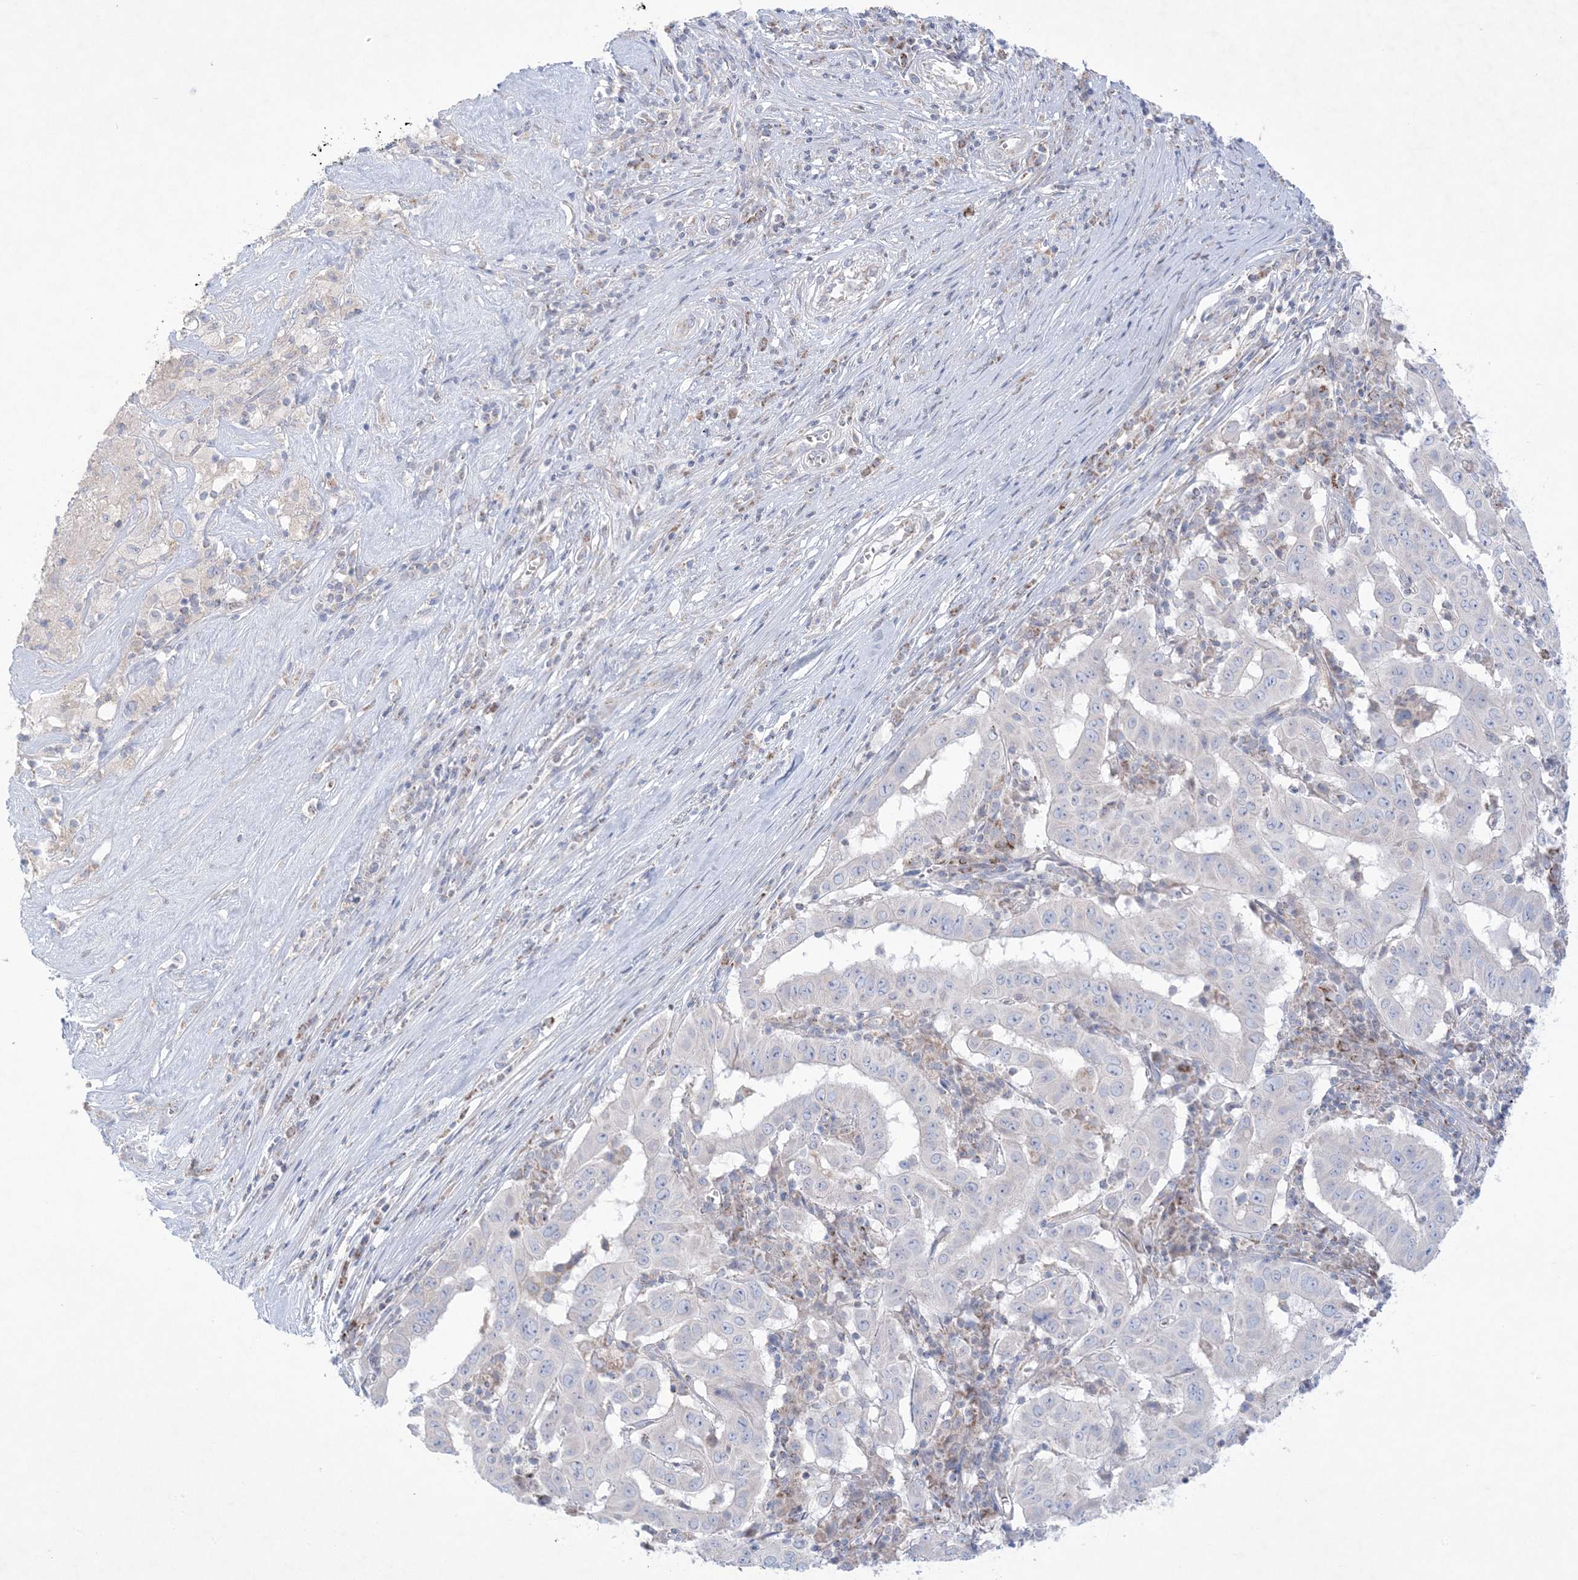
{"staining": {"intensity": "negative", "quantity": "none", "location": "none"}, "tissue": "pancreatic cancer", "cell_type": "Tumor cells", "image_type": "cancer", "snomed": [{"axis": "morphology", "description": "Adenocarcinoma, NOS"}, {"axis": "topography", "description": "Pancreas"}], "caption": "This is a histopathology image of immunohistochemistry staining of pancreatic cancer, which shows no staining in tumor cells. The staining was performed using DAB to visualize the protein expression in brown, while the nuclei were stained in blue with hematoxylin (Magnification: 20x).", "gene": "KCTD6", "patient": {"sex": "male", "age": 63}}